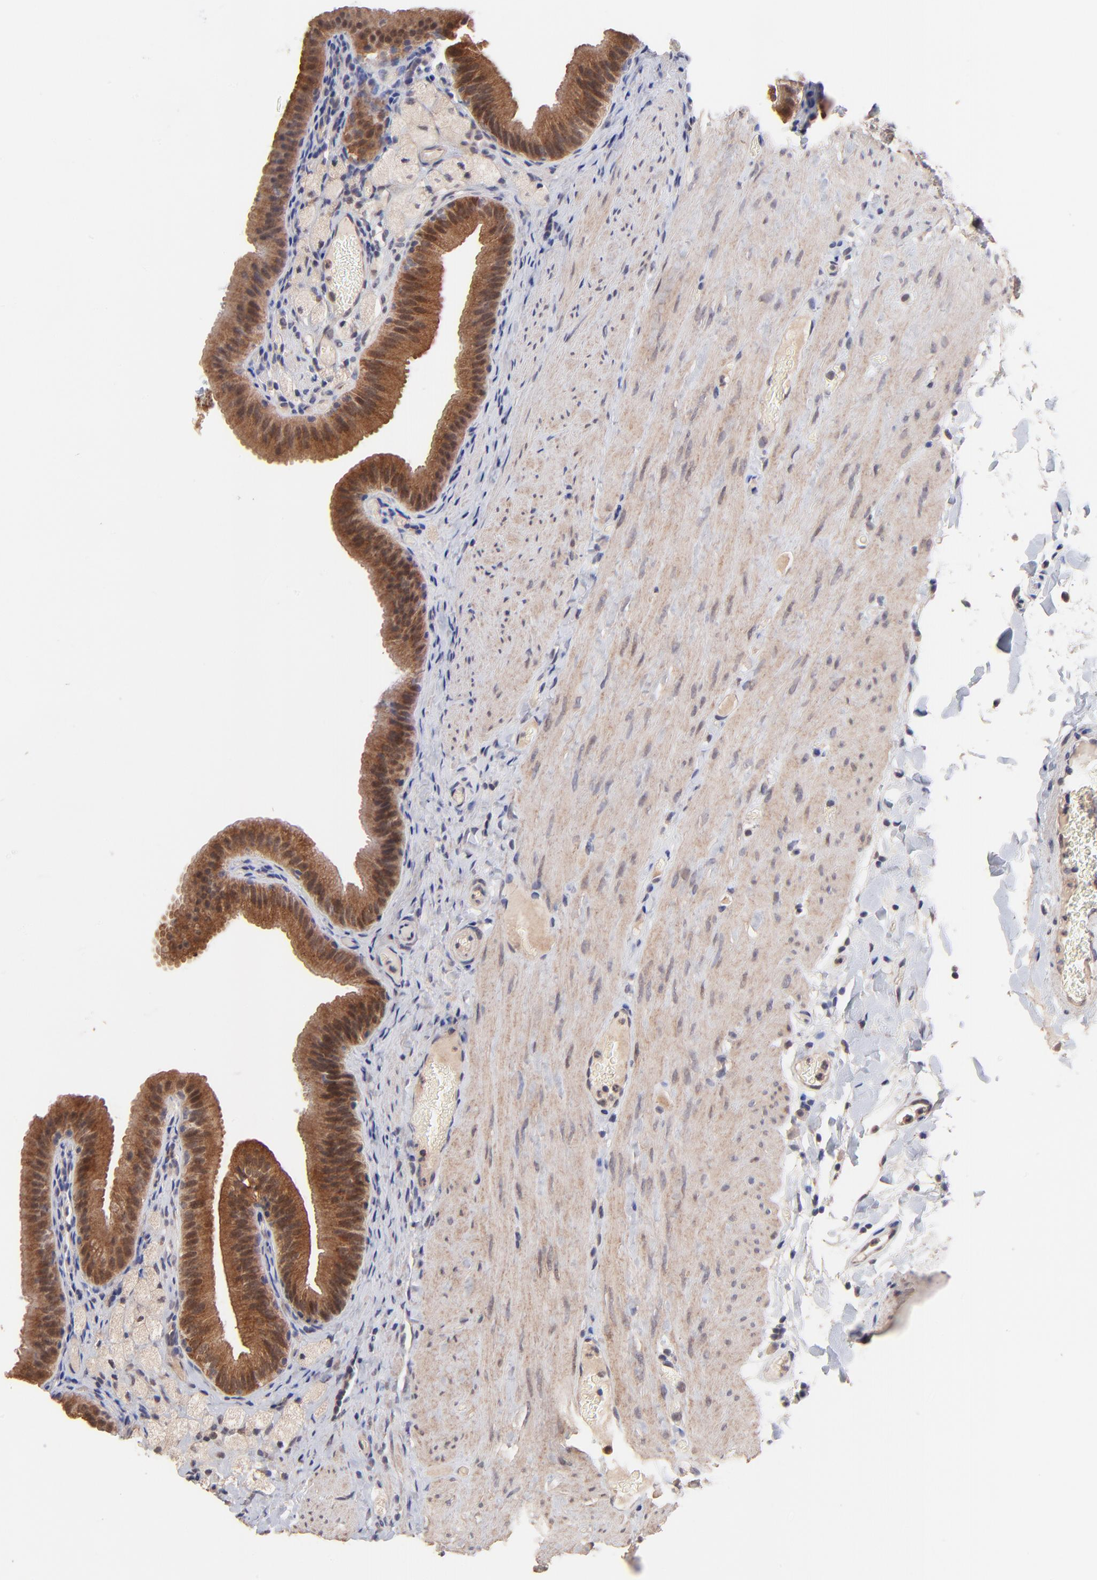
{"staining": {"intensity": "strong", "quantity": ">75%", "location": "cytoplasmic/membranous,nuclear"}, "tissue": "gallbladder", "cell_type": "Glandular cells", "image_type": "normal", "snomed": [{"axis": "morphology", "description": "Normal tissue, NOS"}, {"axis": "topography", "description": "Gallbladder"}], "caption": "Glandular cells show strong cytoplasmic/membranous,nuclear positivity in approximately >75% of cells in normal gallbladder. (DAB IHC with brightfield microscopy, high magnification).", "gene": "BAIAP2L2", "patient": {"sex": "female", "age": 24}}